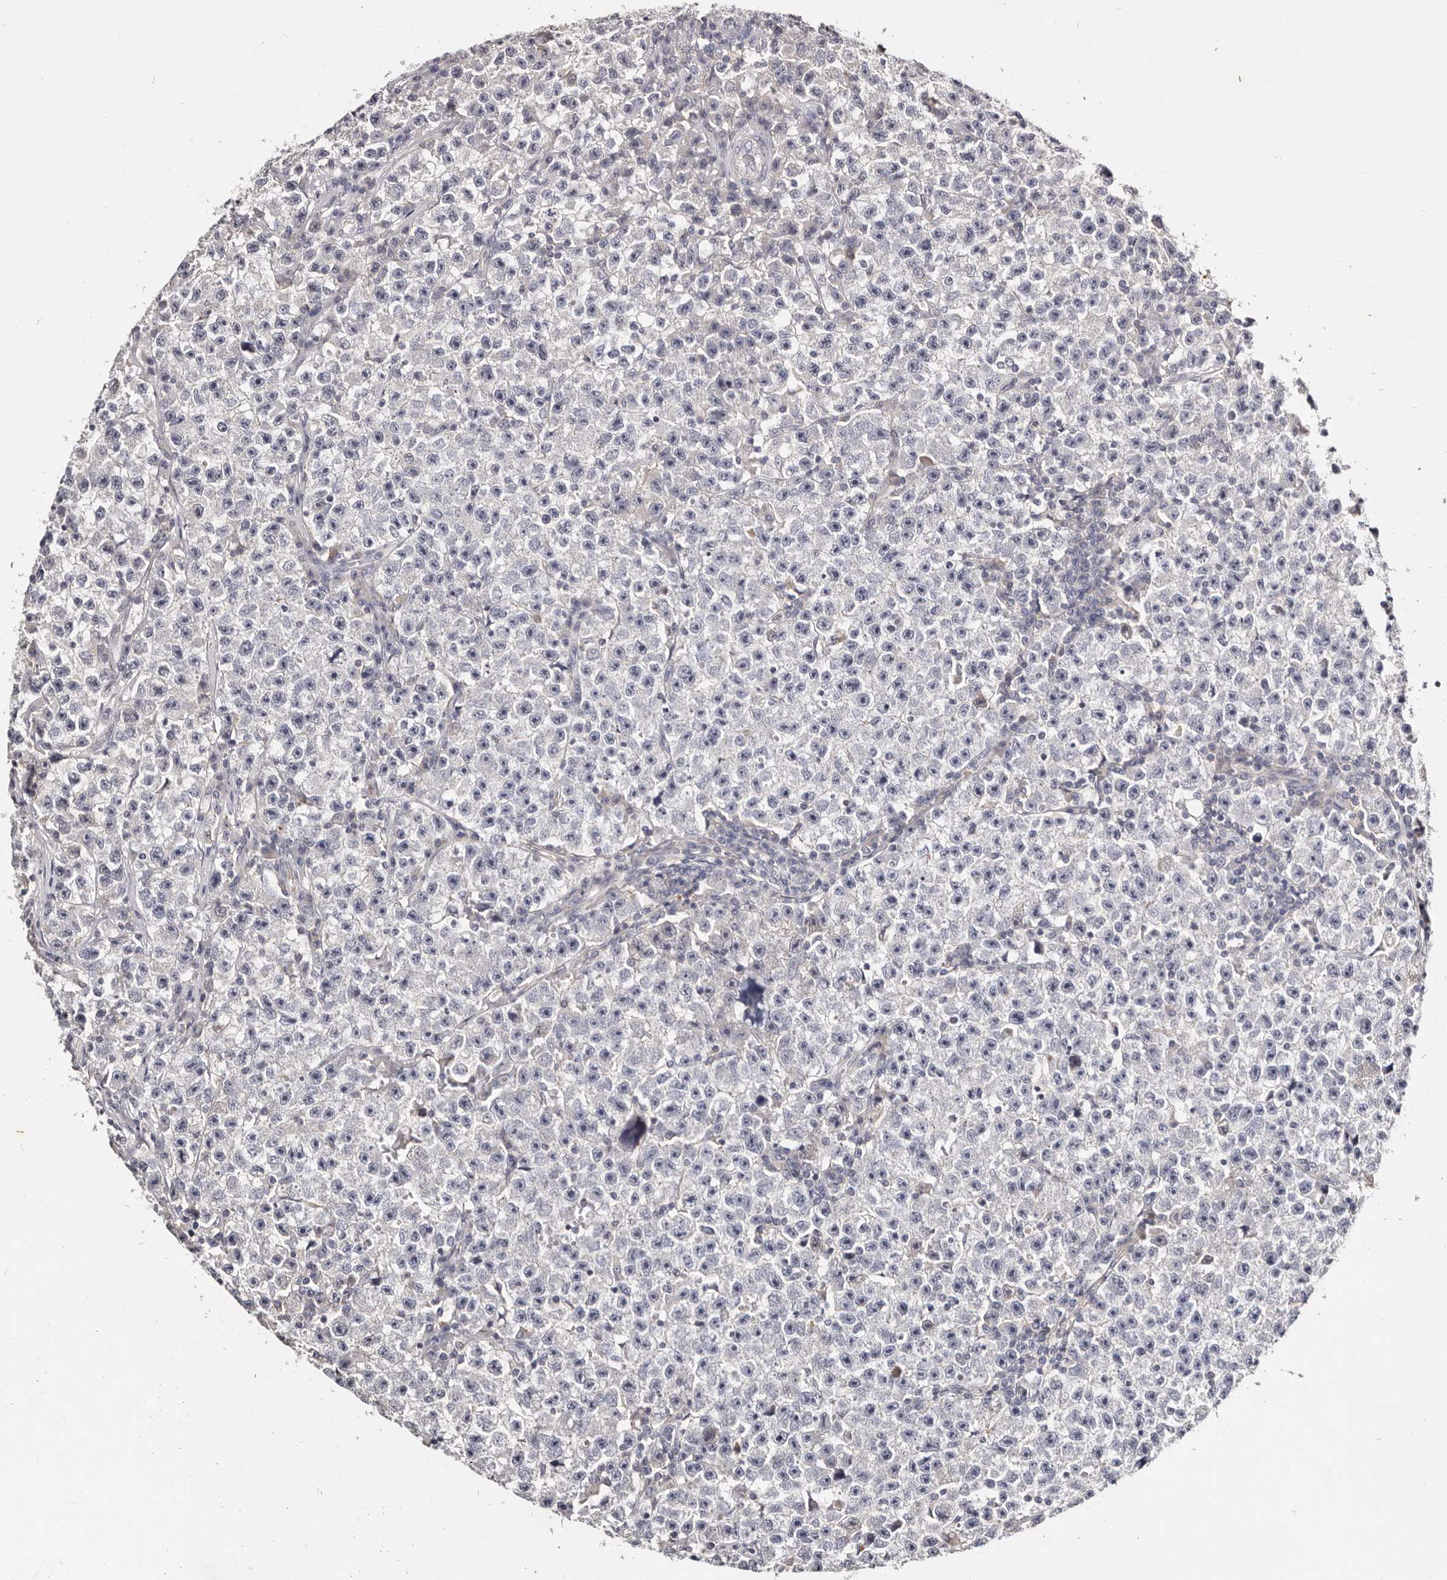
{"staining": {"intensity": "negative", "quantity": "none", "location": "none"}, "tissue": "testis cancer", "cell_type": "Tumor cells", "image_type": "cancer", "snomed": [{"axis": "morphology", "description": "Seminoma, NOS"}, {"axis": "topography", "description": "Testis"}], "caption": "Tumor cells show no significant protein staining in seminoma (testis).", "gene": "MRPS33", "patient": {"sex": "male", "age": 22}}